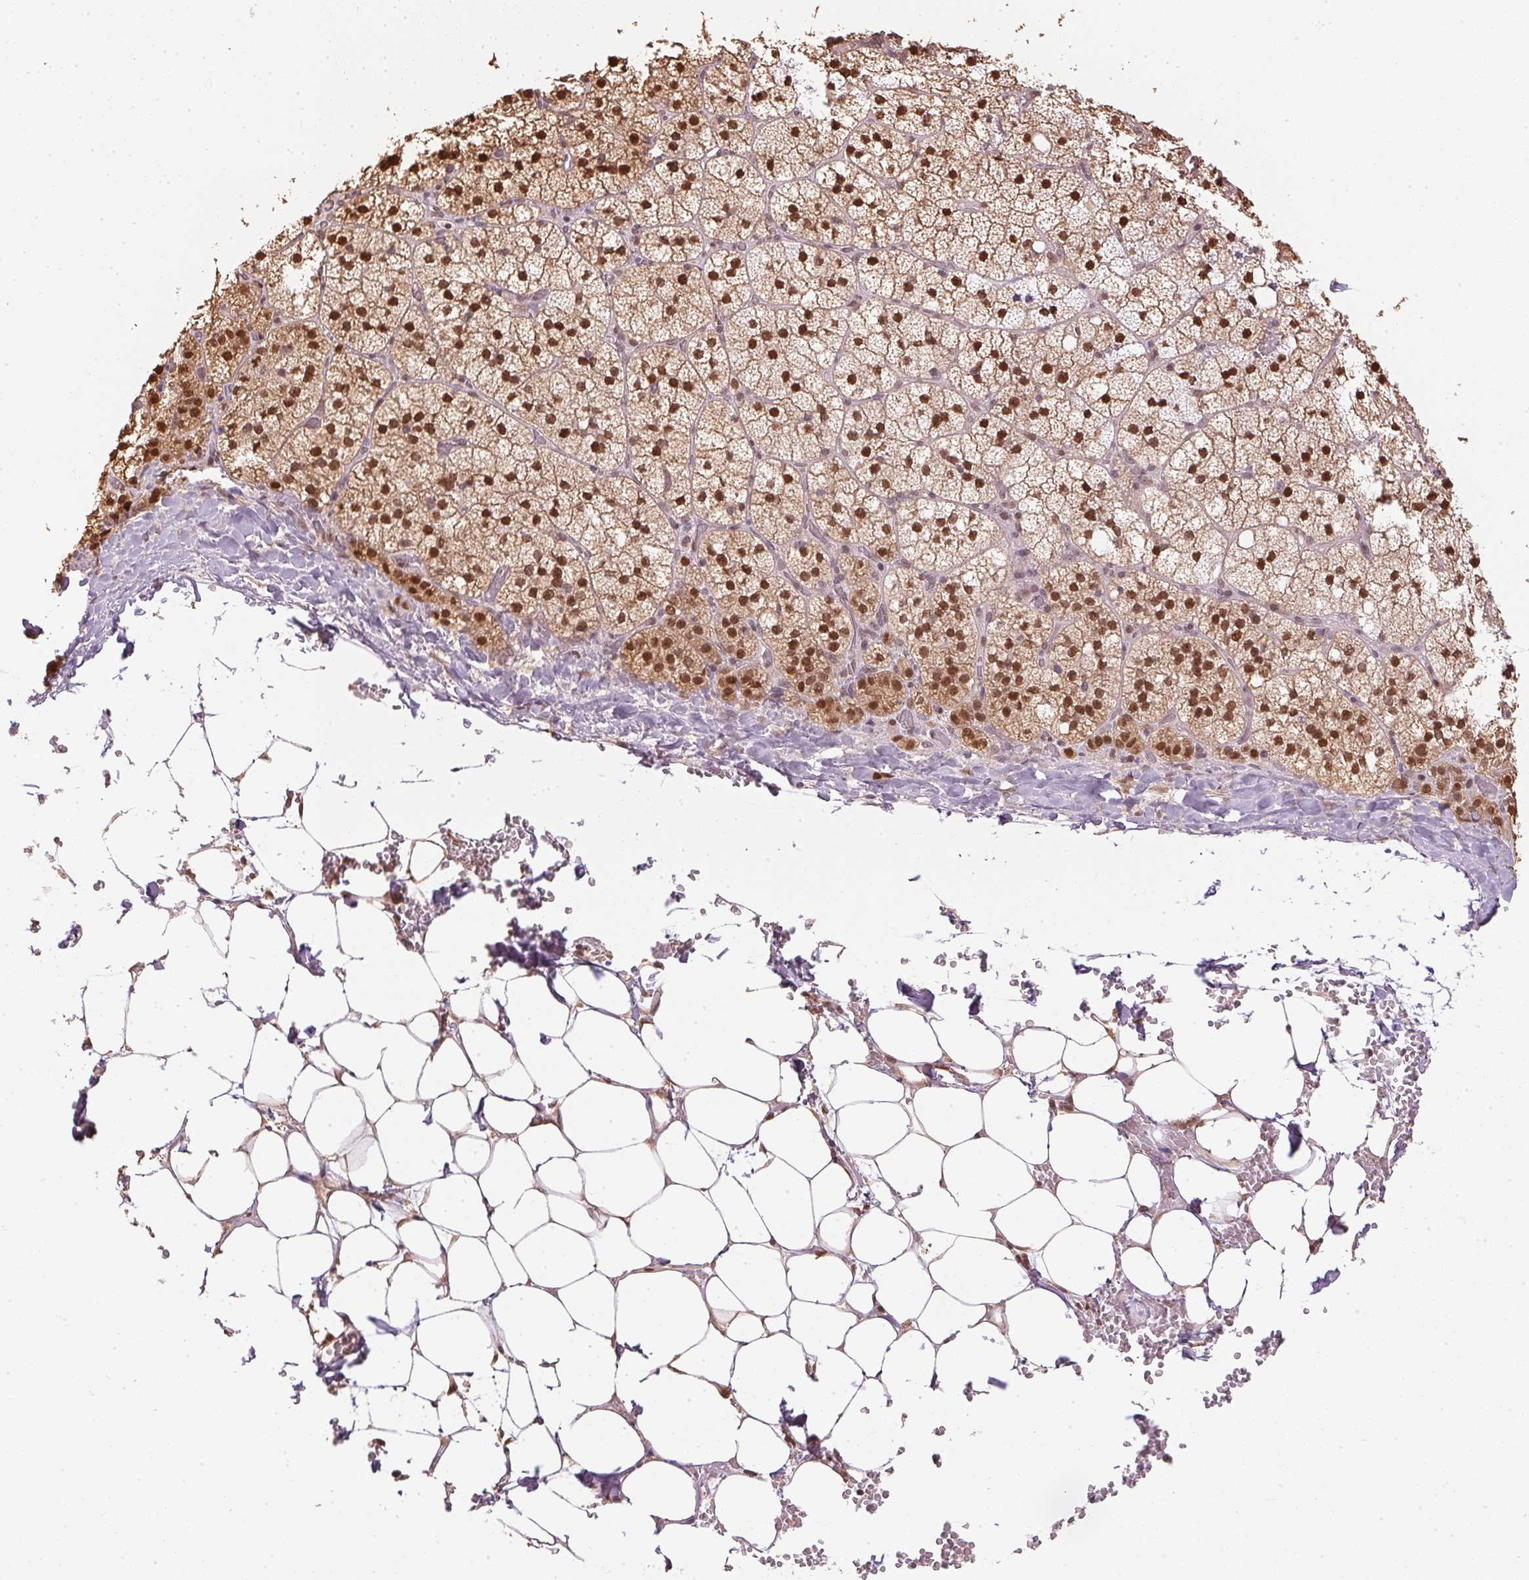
{"staining": {"intensity": "moderate", "quantity": ">75%", "location": "cytoplasmic/membranous,nuclear"}, "tissue": "adrenal gland", "cell_type": "Glandular cells", "image_type": "normal", "snomed": [{"axis": "morphology", "description": "Normal tissue, NOS"}, {"axis": "topography", "description": "Adrenal gland"}], "caption": "Immunohistochemical staining of benign human adrenal gland demonstrates medium levels of moderate cytoplasmic/membranous,nuclear staining in about >75% of glandular cells.", "gene": "TPI1", "patient": {"sex": "male", "age": 53}}